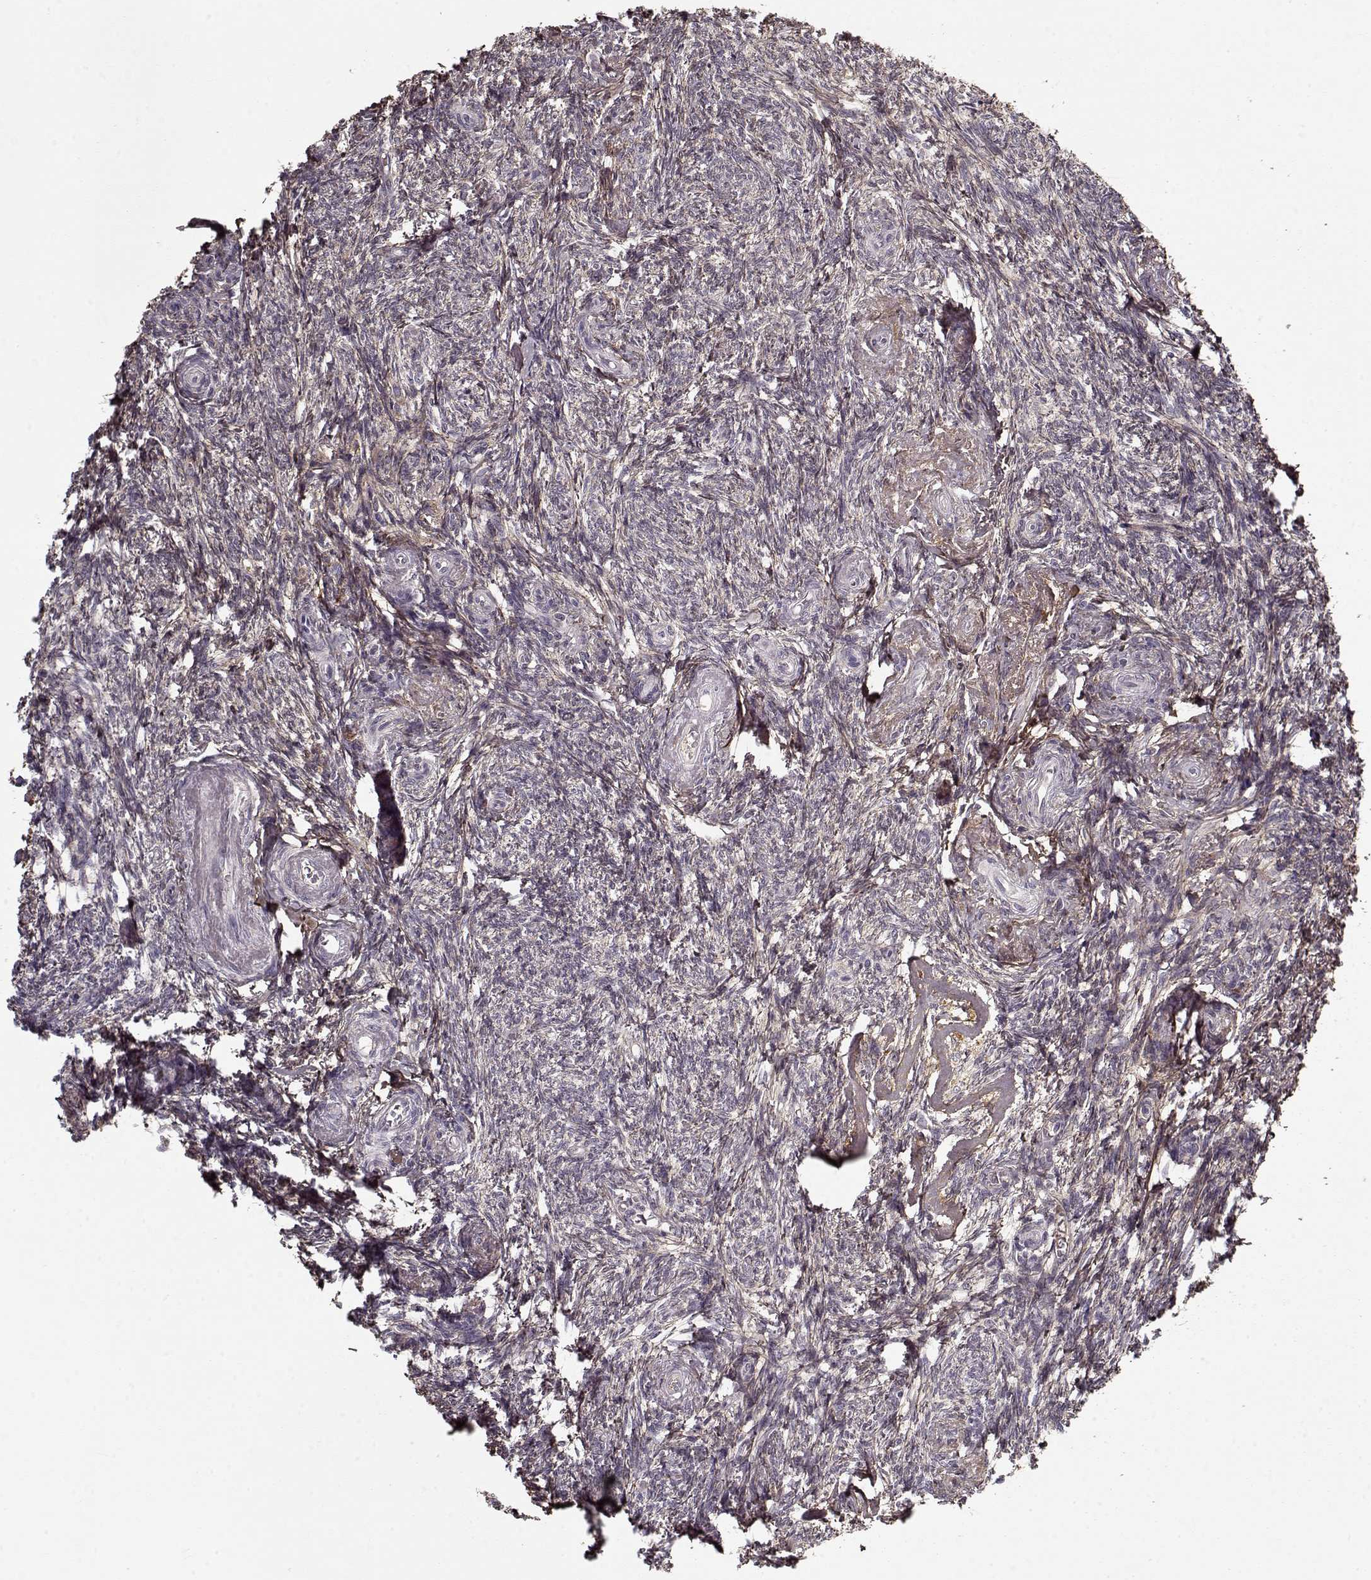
{"staining": {"intensity": "negative", "quantity": "none", "location": "none"}, "tissue": "ovary", "cell_type": "Follicle cells", "image_type": "normal", "snomed": [{"axis": "morphology", "description": "Normal tissue, NOS"}, {"axis": "topography", "description": "Ovary"}], "caption": "DAB immunohistochemical staining of benign ovary shows no significant expression in follicle cells.", "gene": "LUM", "patient": {"sex": "female", "age": 72}}